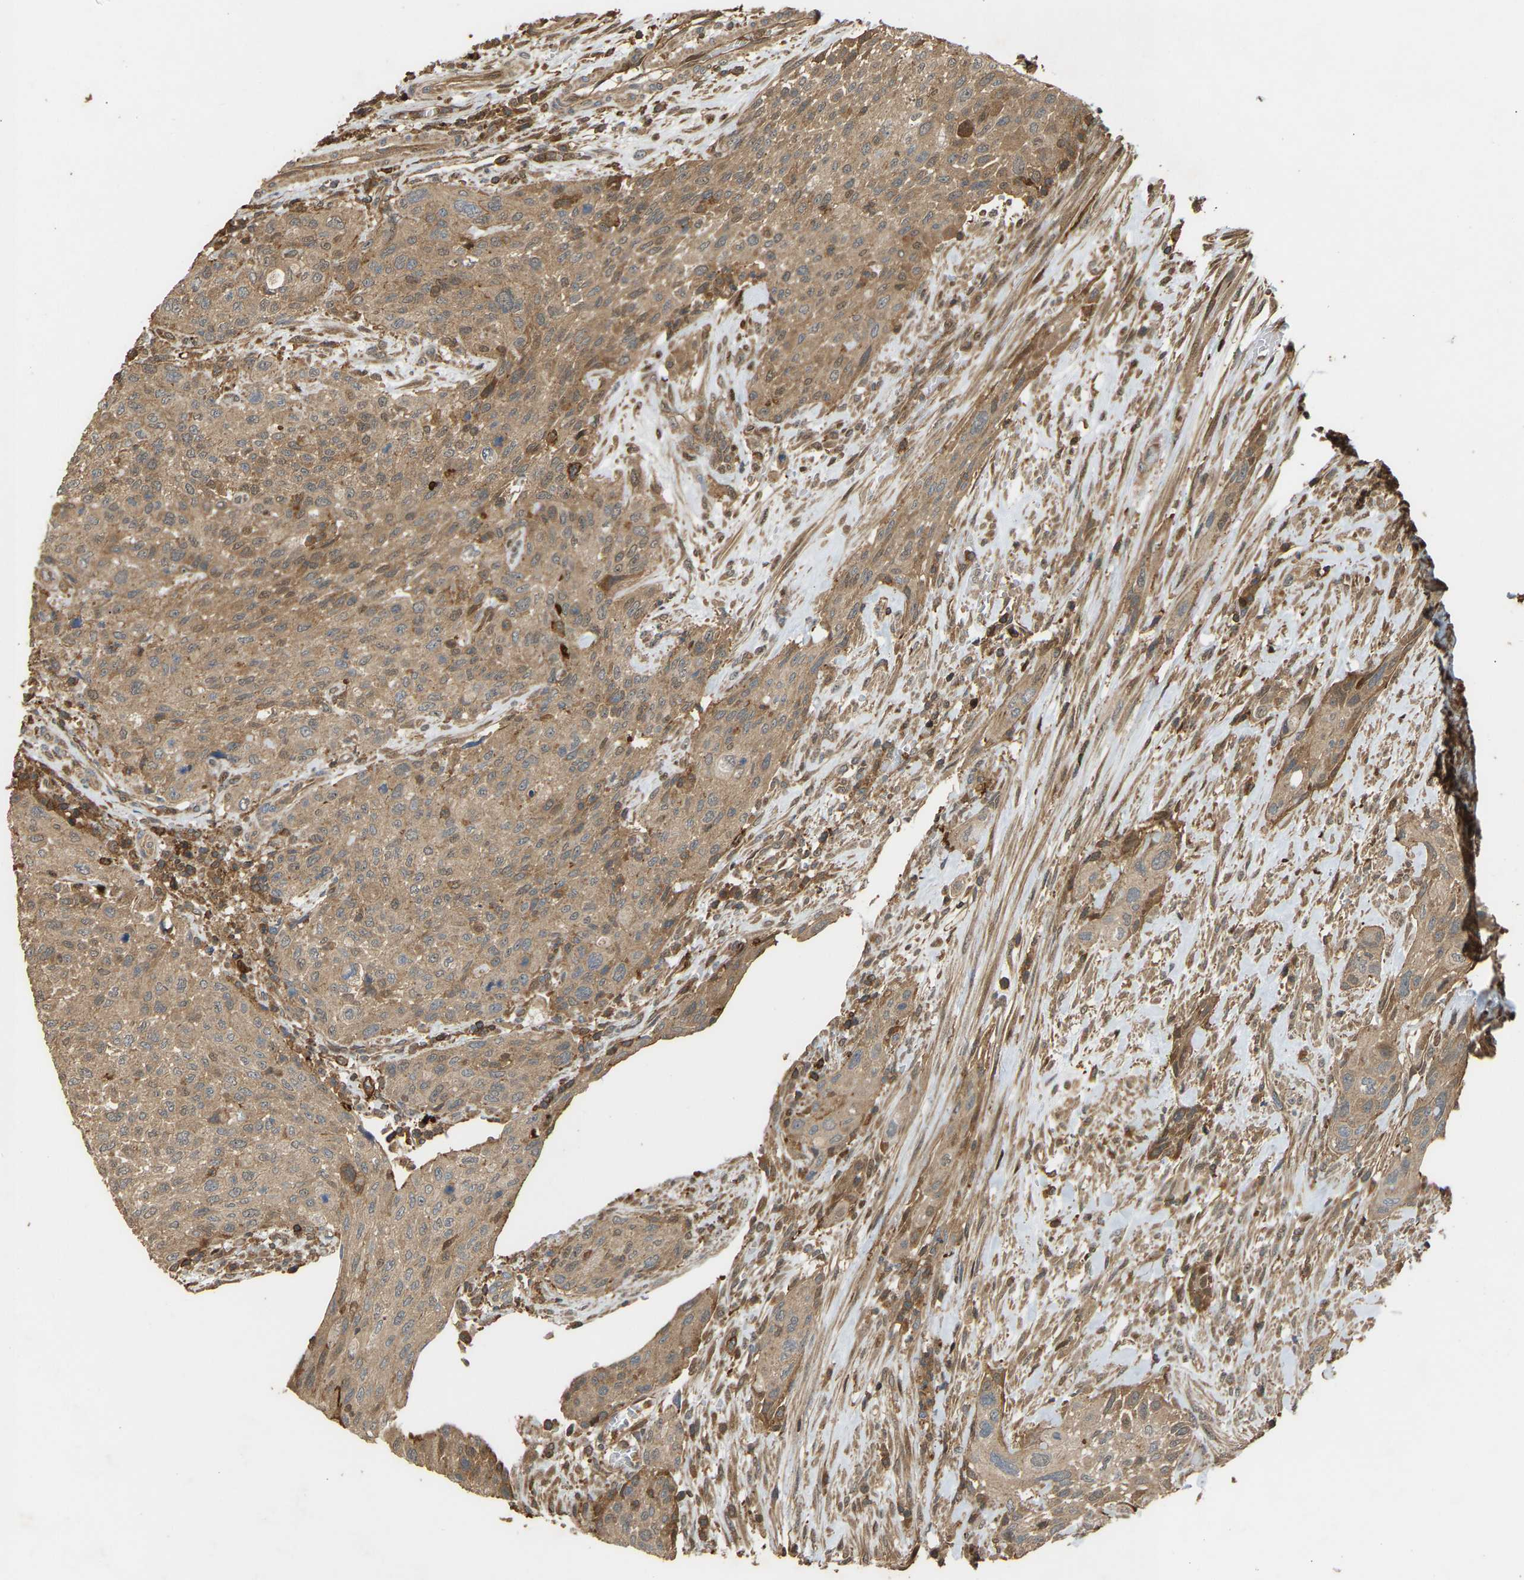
{"staining": {"intensity": "moderate", "quantity": ">75%", "location": "cytoplasmic/membranous"}, "tissue": "urothelial cancer", "cell_type": "Tumor cells", "image_type": "cancer", "snomed": [{"axis": "morphology", "description": "Urothelial carcinoma, Low grade"}, {"axis": "morphology", "description": "Urothelial carcinoma, High grade"}, {"axis": "topography", "description": "Urinary bladder"}], "caption": "Urothelial cancer stained with IHC displays moderate cytoplasmic/membranous staining in approximately >75% of tumor cells.", "gene": "GOPC", "patient": {"sex": "male", "age": 35}}